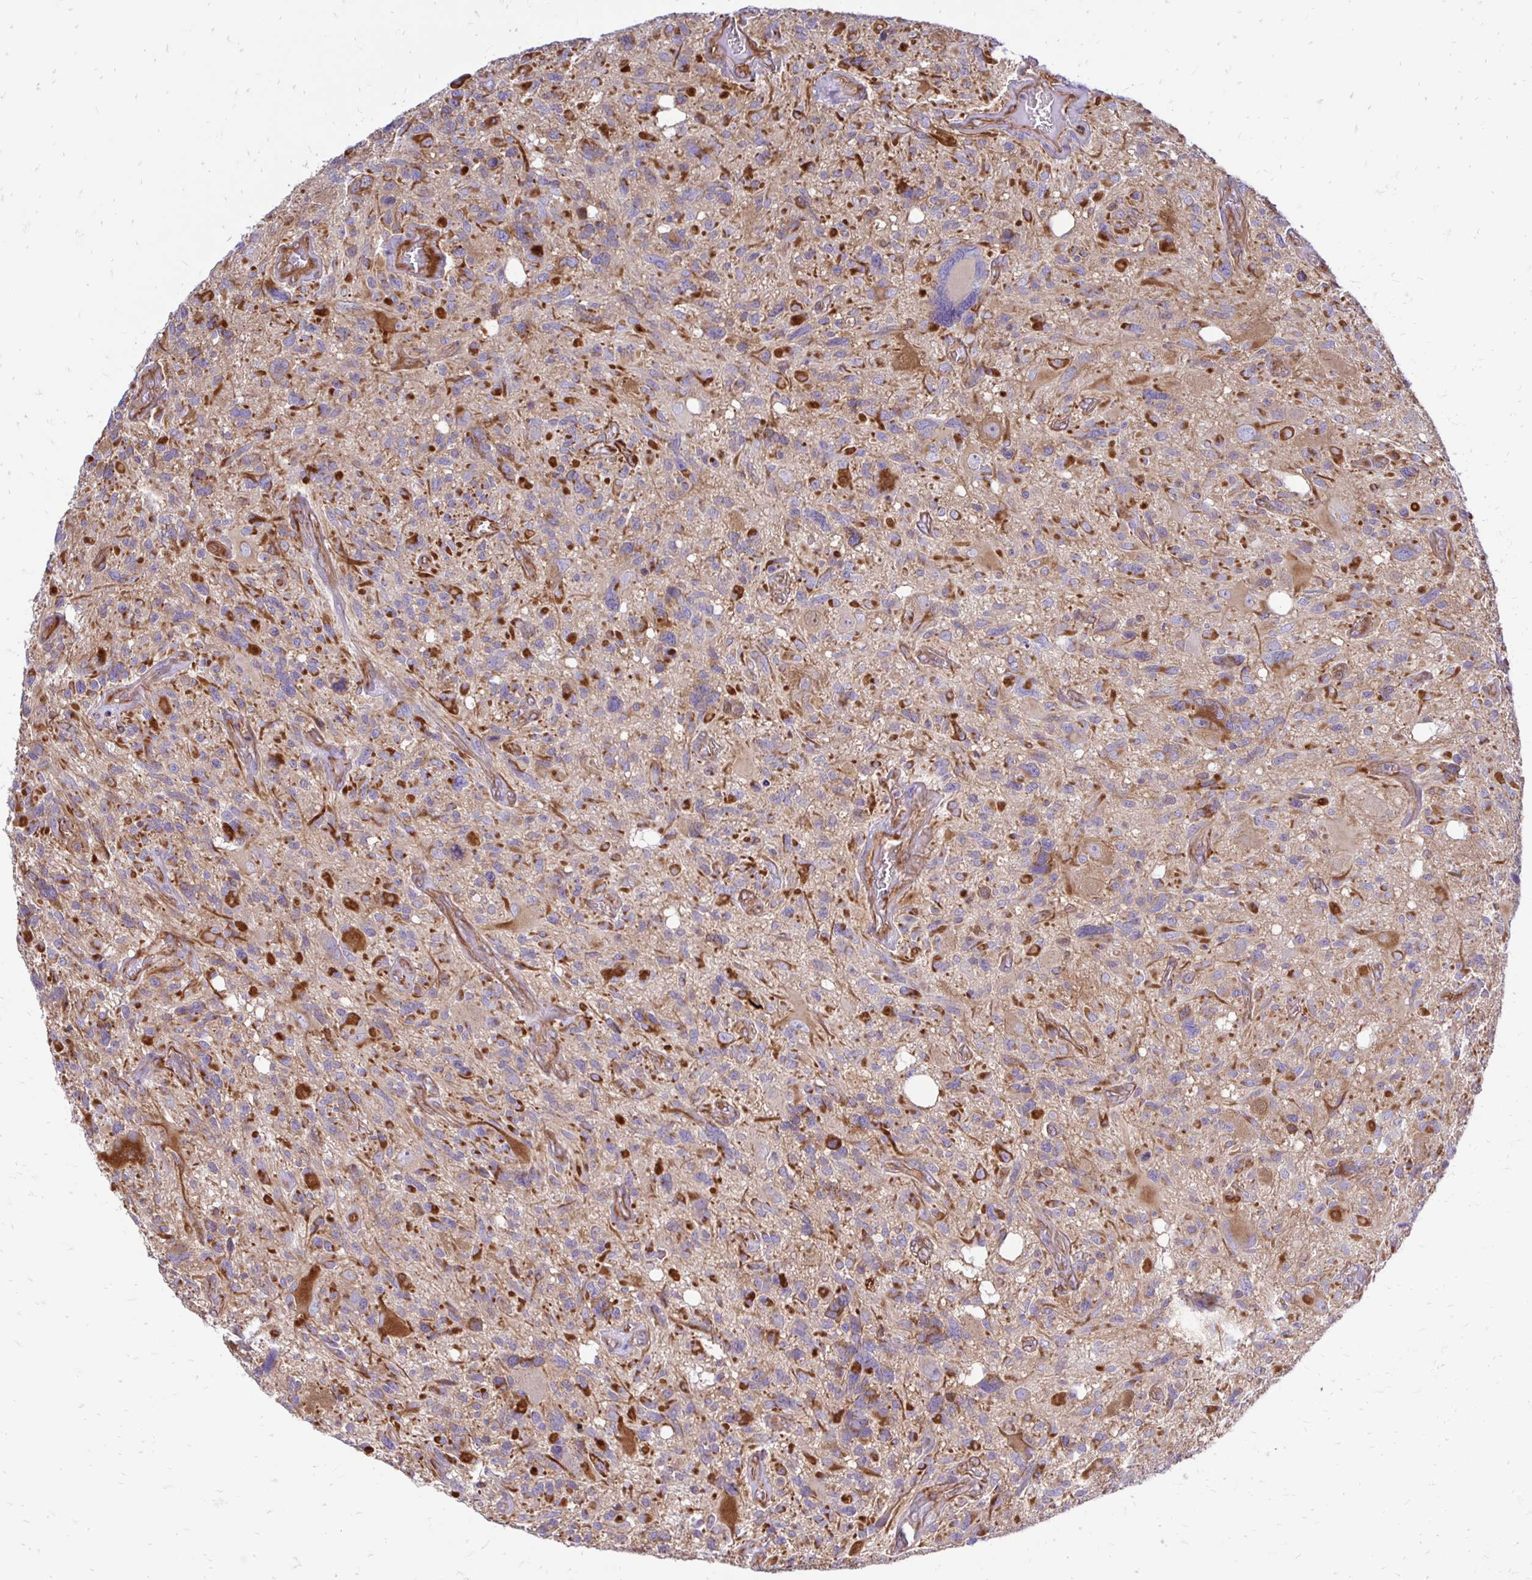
{"staining": {"intensity": "moderate", "quantity": "25%-75%", "location": "cytoplasmic/membranous"}, "tissue": "glioma", "cell_type": "Tumor cells", "image_type": "cancer", "snomed": [{"axis": "morphology", "description": "Glioma, malignant, High grade"}, {"axis": "topography", "description": "Brain"}], "caption": "Glioma stained for a protein (brown) demonstrates moderate cytoplasmic/membranous positive positivity in about 25%-75% of tumor cells.", "gene": "CTPS1", "patient": {"sex": "male", "age": 49}}